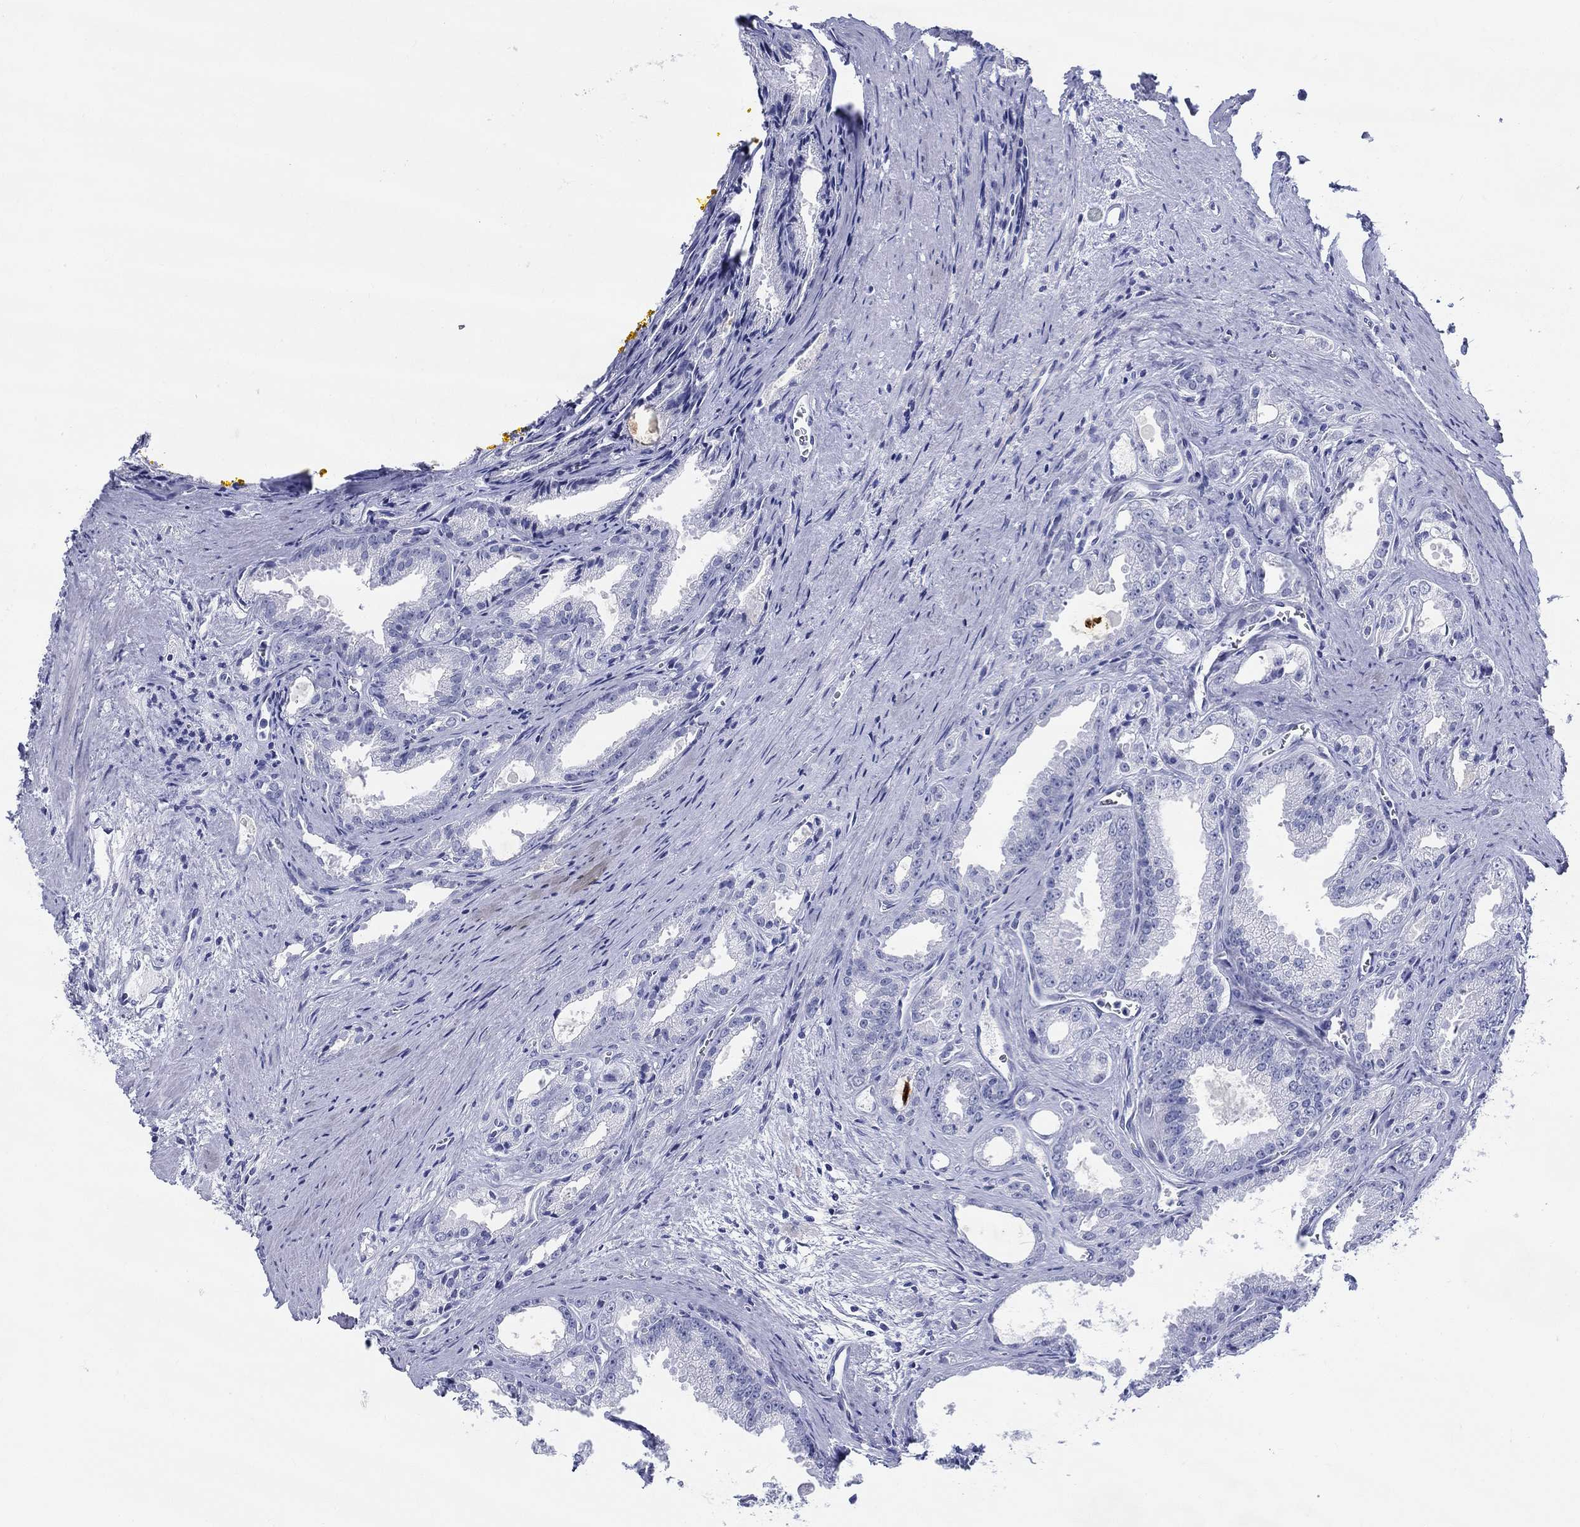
{"staining": {"intensity": "negative", "quantity": "none", "location": "none"}, "tissue": "prostate cancer", "cell_type": "Tumor cells", "image_type": "cancer", "snomed": [{"axis": "morphology", "description": "Adenocarcinoma, NOS"}, {"axis": "morphology", "description": "Adenocarcinoma, High grade"}, {"axis": "topography", "description": "Prostate"}], "caption": "The IHC micrograph has no significant expression in tumor cells of prostate adenocarcinoma tissue.", "gene": "CRYGS", "patient": {"sex": "male", "age": 70}}